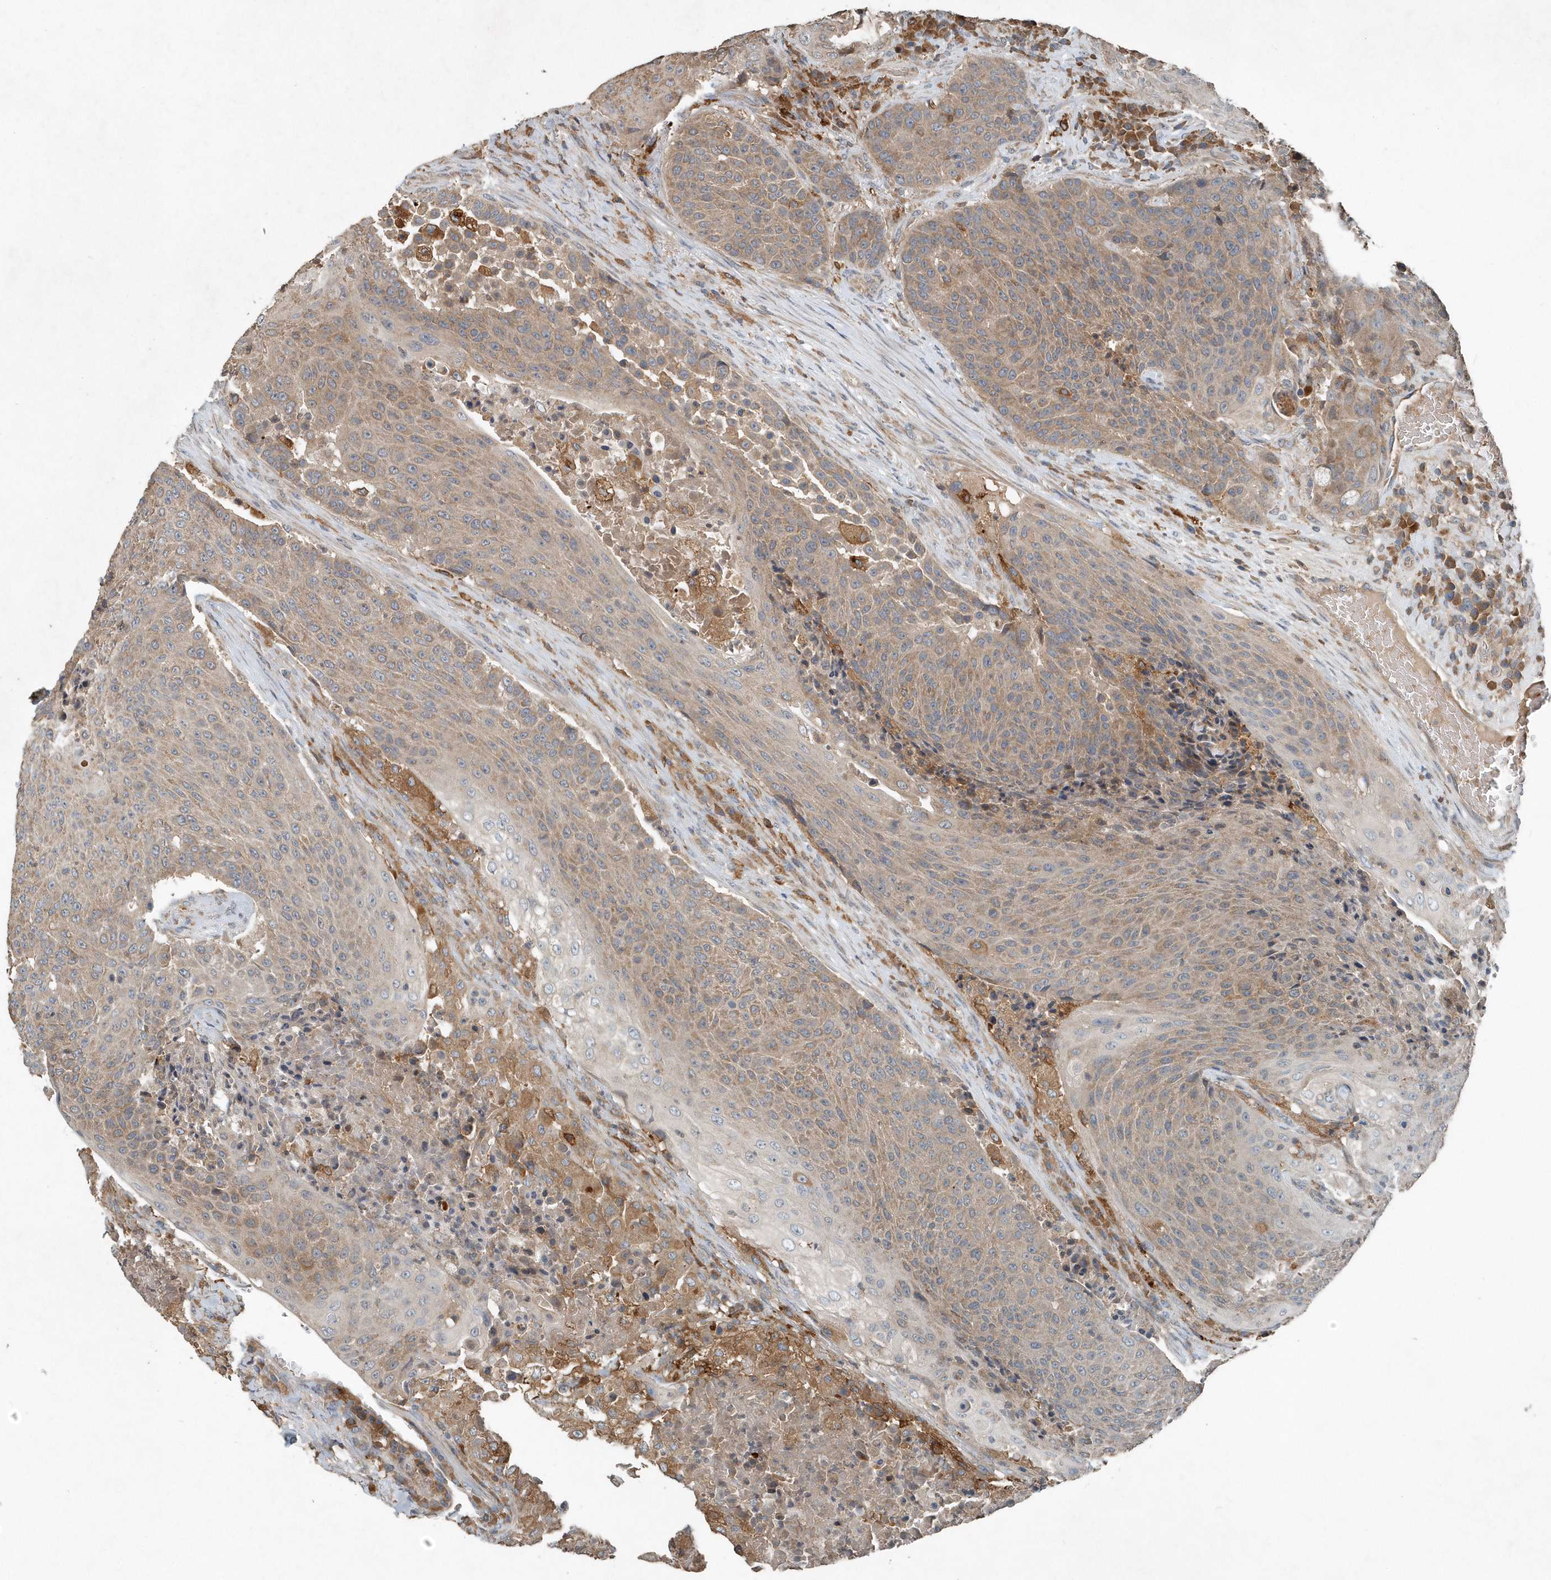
{"staining": {"intensity": "moderate", "quantity": "25%-75%", "location": "cytoplasmic/membranous"}, "tissue": "urothelial cancer", "cell_type": "Tumor cells", "image_type": "cancer", "snomed": [{"axis": "morphology", "description": "Urothelial carcinoma, High grade"}, {"axis": "topography", "description": "Urinary bladder"}], "caption": "Immunohistochemical staining of urothelial cancer reveals moderate cytoplasmic/membranous protein positivity in approximately 25%-75% of tumor cells.", "gene": "SCFD2", "patient": {"sex": "female", "age": 63}}